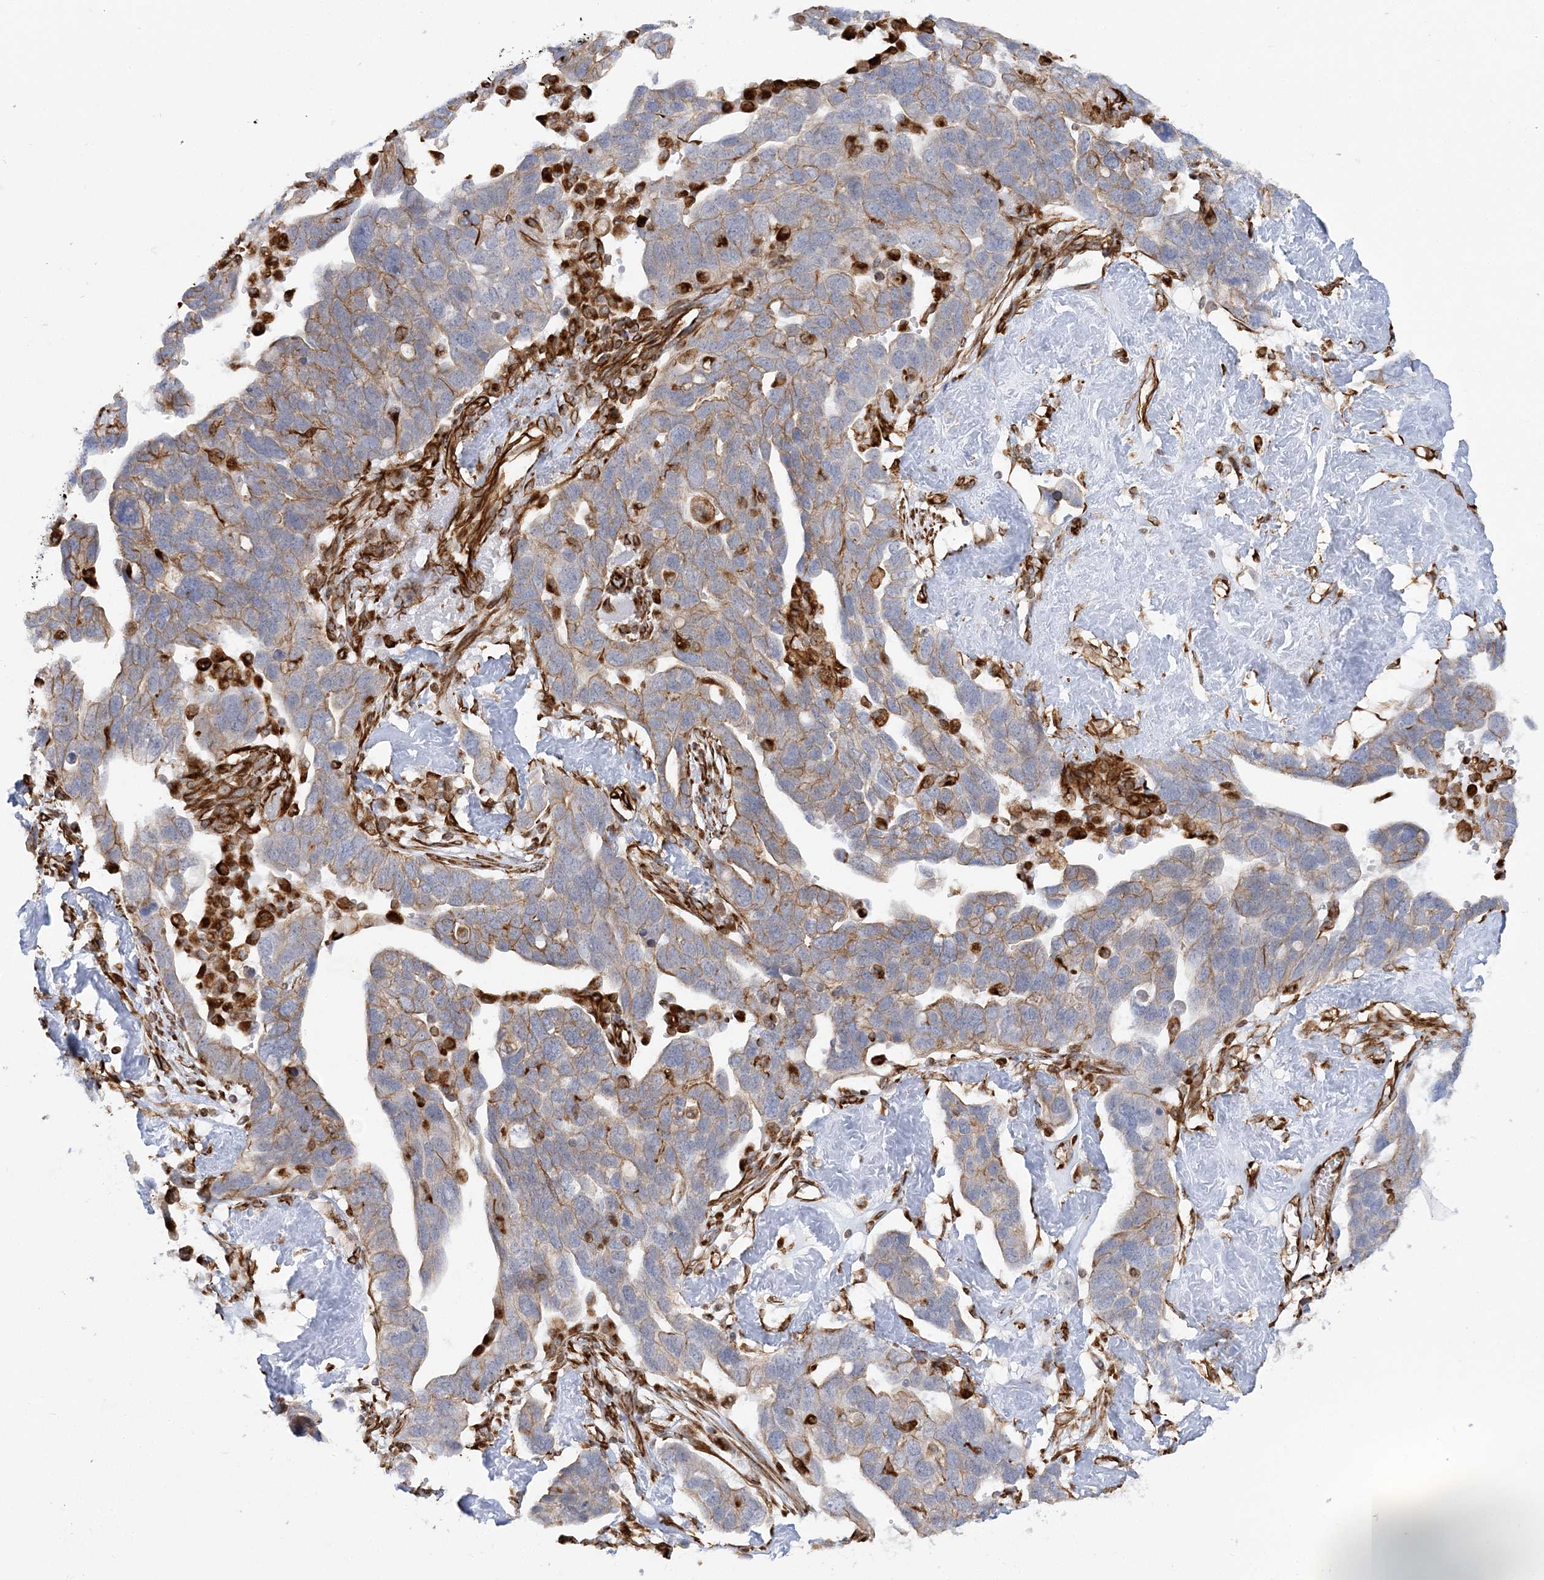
{"staining": {"intensity": "weak", "quantity": ">75%", "location": "cytoplasmic/membranous"}, "tissue": "ovarian cancer", "cell_type": "Tumor cells", "image_type": "cancer", "snomed": [{"axis": "morphology", "description": "Cystadenocarcinoma, serous, NOS"}, {"axis": "topography", "description": "Ovary"}], "caption": "A micrograph showing weak cytoplasmic/membranous positivity in about >75% of tumor cells in ovarian cancer (serous cystadenocarcinoma), as visualized by brown immunohistochemical staining.", "gene": "SCLT1", "patient": {"sex": "female", "age": 54}}